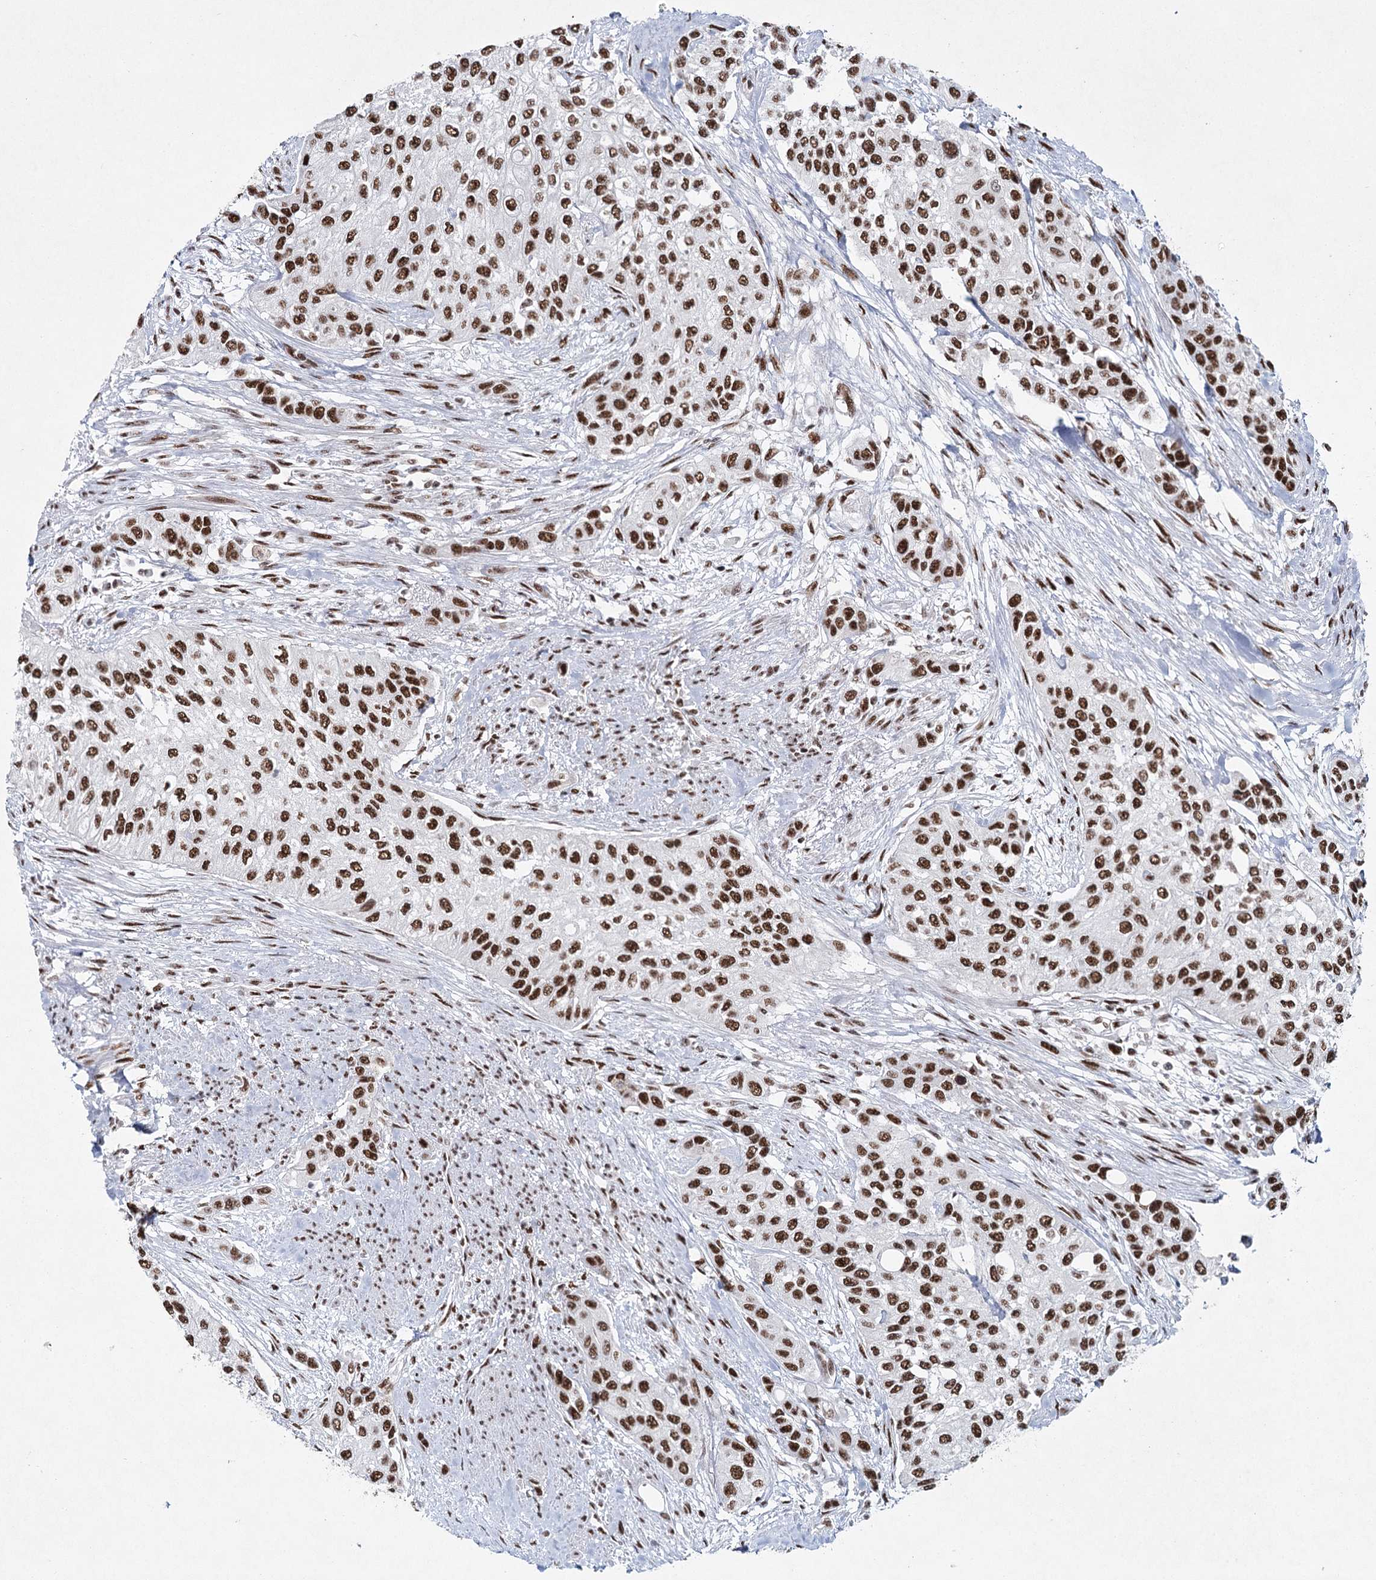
{"staining": {"intensity": "strong", "quantity": ">75%", "location": "nuclear"}, "tissue": "urothelial cancer", "cell_type": "Tumor cells", "image_type": "cancer", "snomed": [{"axis": "morphology", "description": "Normal tissue, NOS"}, {"axis": "morphology", "description": "Urothelial carcinoma, High grade"}, {"axis": "topography", "description": "Vascular tissue"}, {"axis": "topography", "description": "Urinary bladder"}], "caption": "The photomicrograph displays staining of urothelial cancer, revealing strong nuclear protein staining (brown color) within tumor cells.", "gene": "SCAF8", "patient": {"sex": "female", "age": 56}}